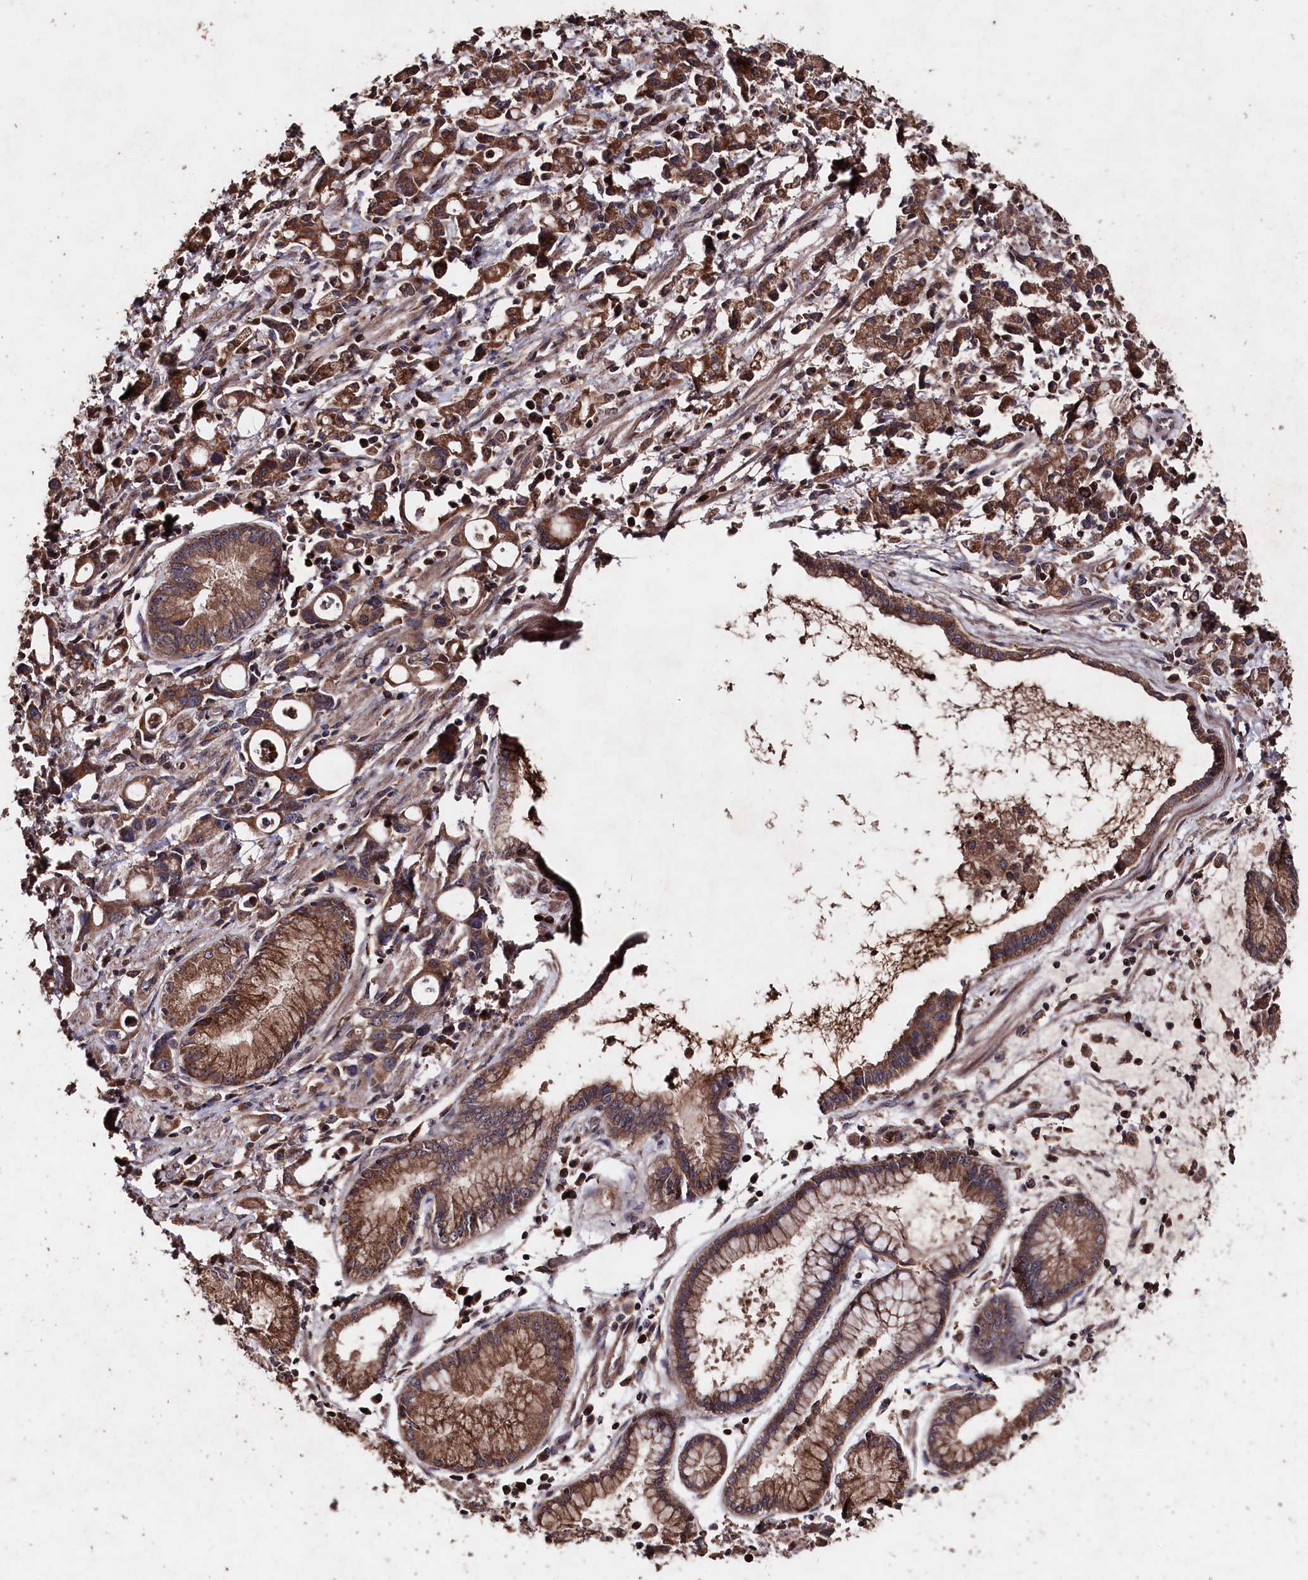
{"staining": {"intensity": "moderate", "quantity": ">75%", "location": "cytoplasmic/membranous"}, "tissue": "stomach cancer", "cell_type": "Tumor cells", "image_type": "cancer", "snomed": [{"axis": "morphology", "description": "Adenocarcinoma, NOS"}, {"axis": "topography", "description": "Stomach, lower"}], "caption": "This histopathology image demonstrates immunohistochemistry staining of human adenocarcinoma (stomach), with medium moderate cytoplasmic/membranous expression in approximately >75% of tumor cells.", "gene": "MYO1H", "patient": {"sex": "female", "age": 43}}